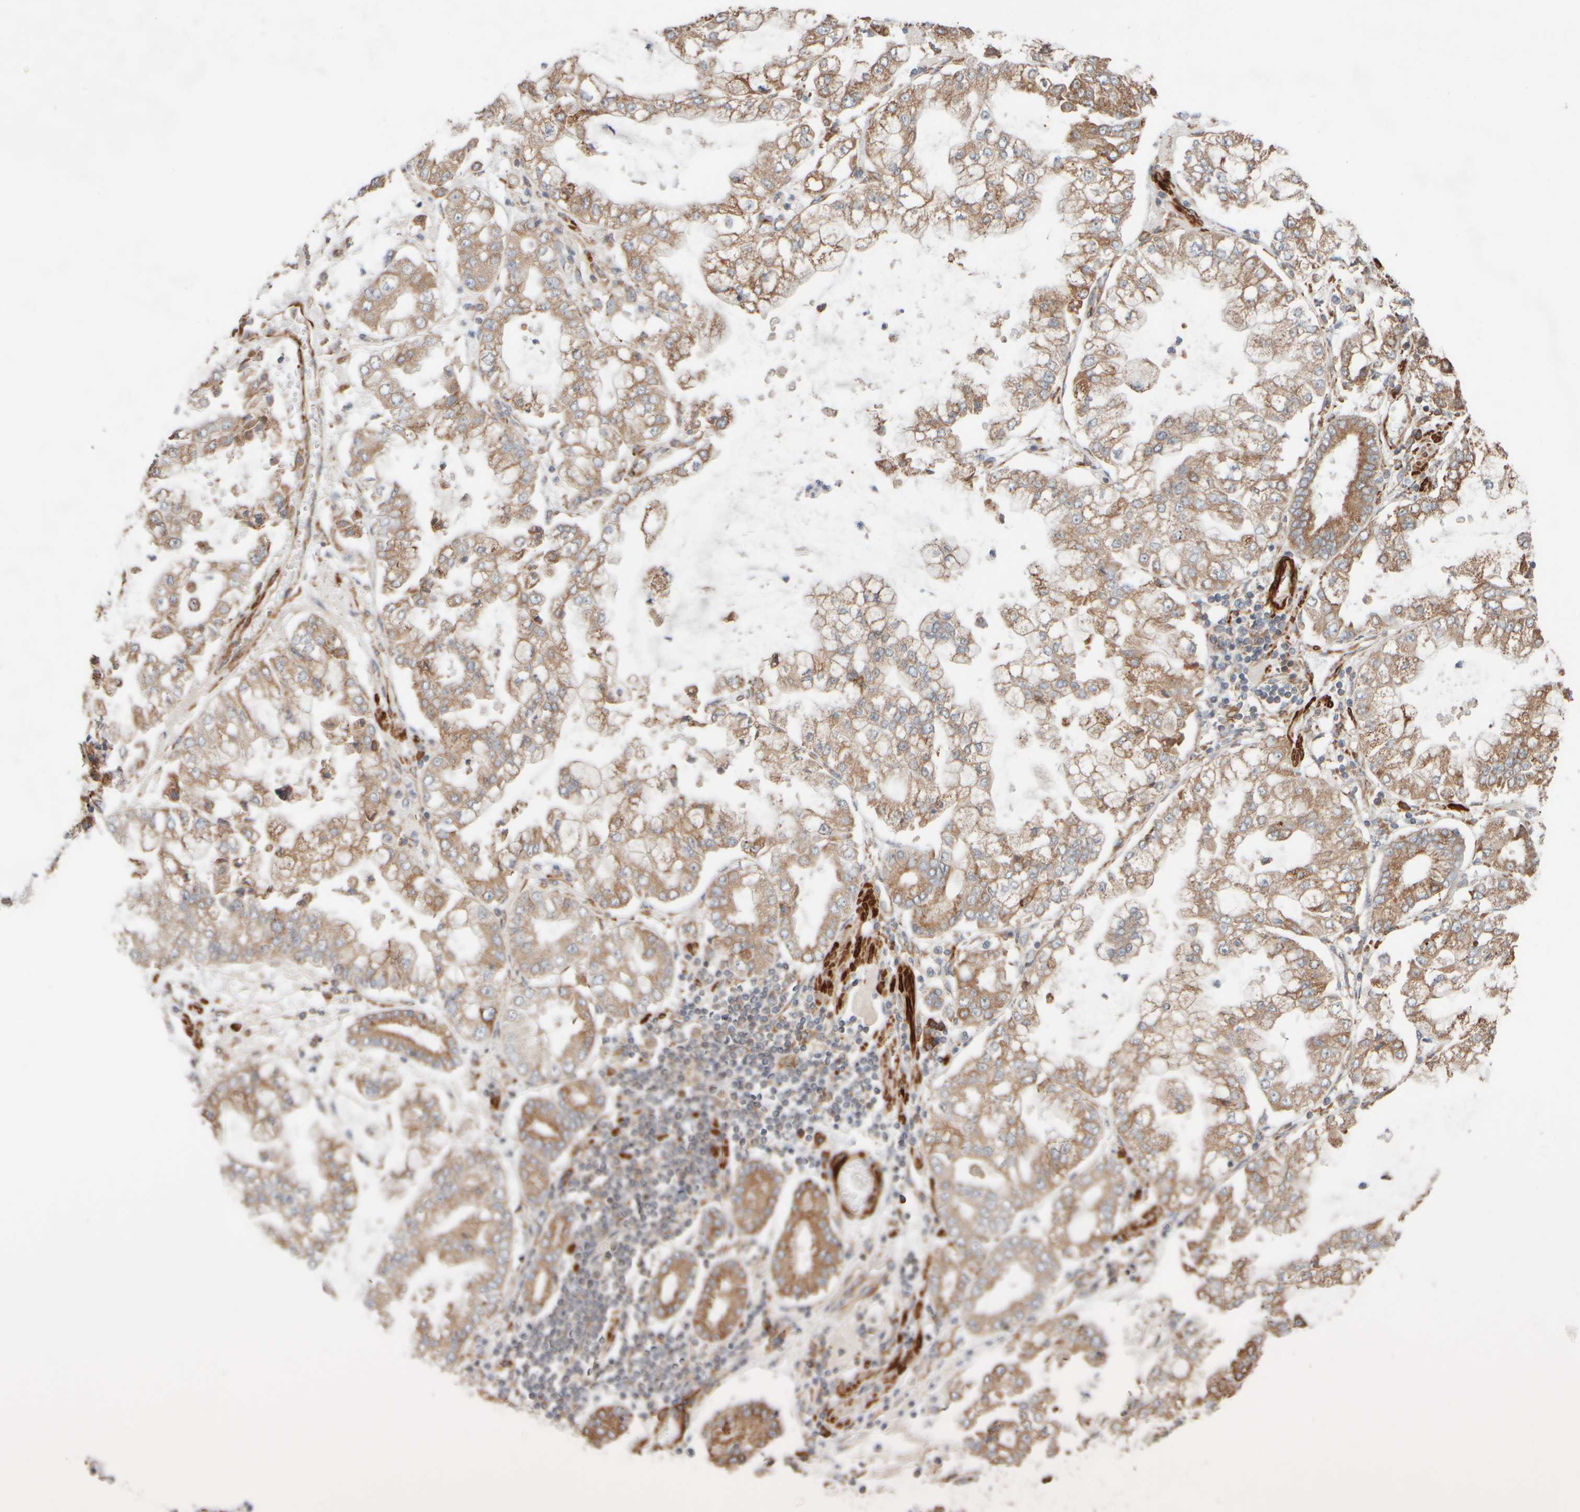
{"staining": {"intensity": "moderate", "quantity": ">75%", "location": "cytoplasmic/membranous"}, "tissue": "stomach cancer", "cell_type": "Tumor cells", "image_type": "cancer", "snomed": [{"axis": "morphology", "description": "Adenocarcinoma, NOS"}, {"axis": "topography", "description": "Stomach"}], "caption": "A histopathology image of human adenocarcinoma (stomach) stained for a protein reveals moderate cytoplasmic/membranous brown staining in tumor cells. (DAB = brown stain, brightfield microscopy at high magnification).", "gene": "EIF2B3", "patient": {"sex": "male", "age": 76}}